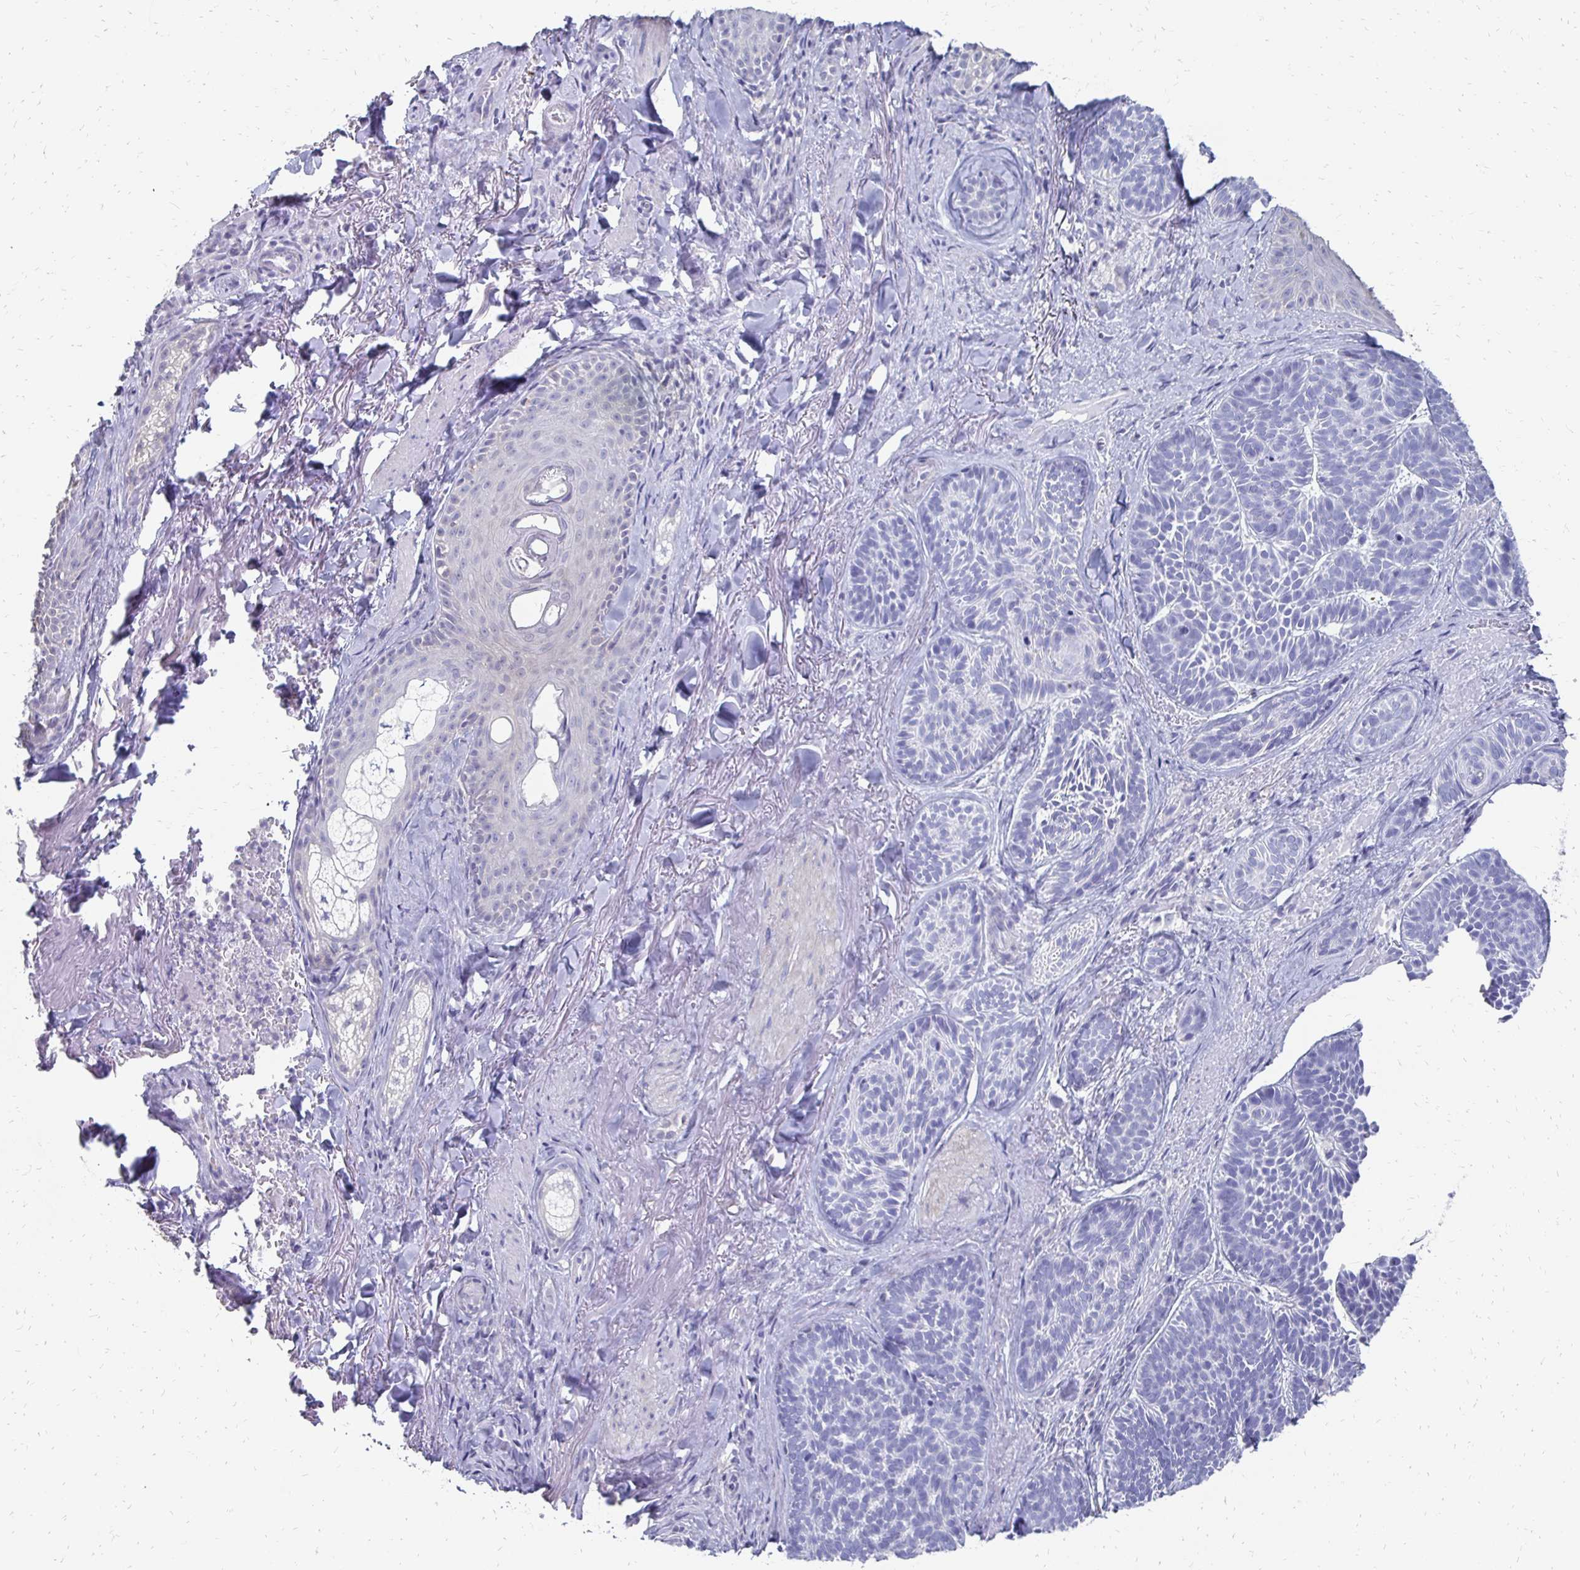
{"staining": {"intensity": "negative", "quantity": "none", "location": "none"}, "tissue": "skin cancer", "cell_type": "Tumor cells", "image_type": "cancer", "snomed": [{"axis": "morphology", "description": "Basal cell carcinoma"}, {"axis": "topography", "description": "Skin"}], "caption": "This is an immunohistochemistry (IHC) image of human basal cell carcinoma (skin). There is no staining in tumor cells.", "gene": "SYCP3", "patient": {"sex": "male", "age": 81}}